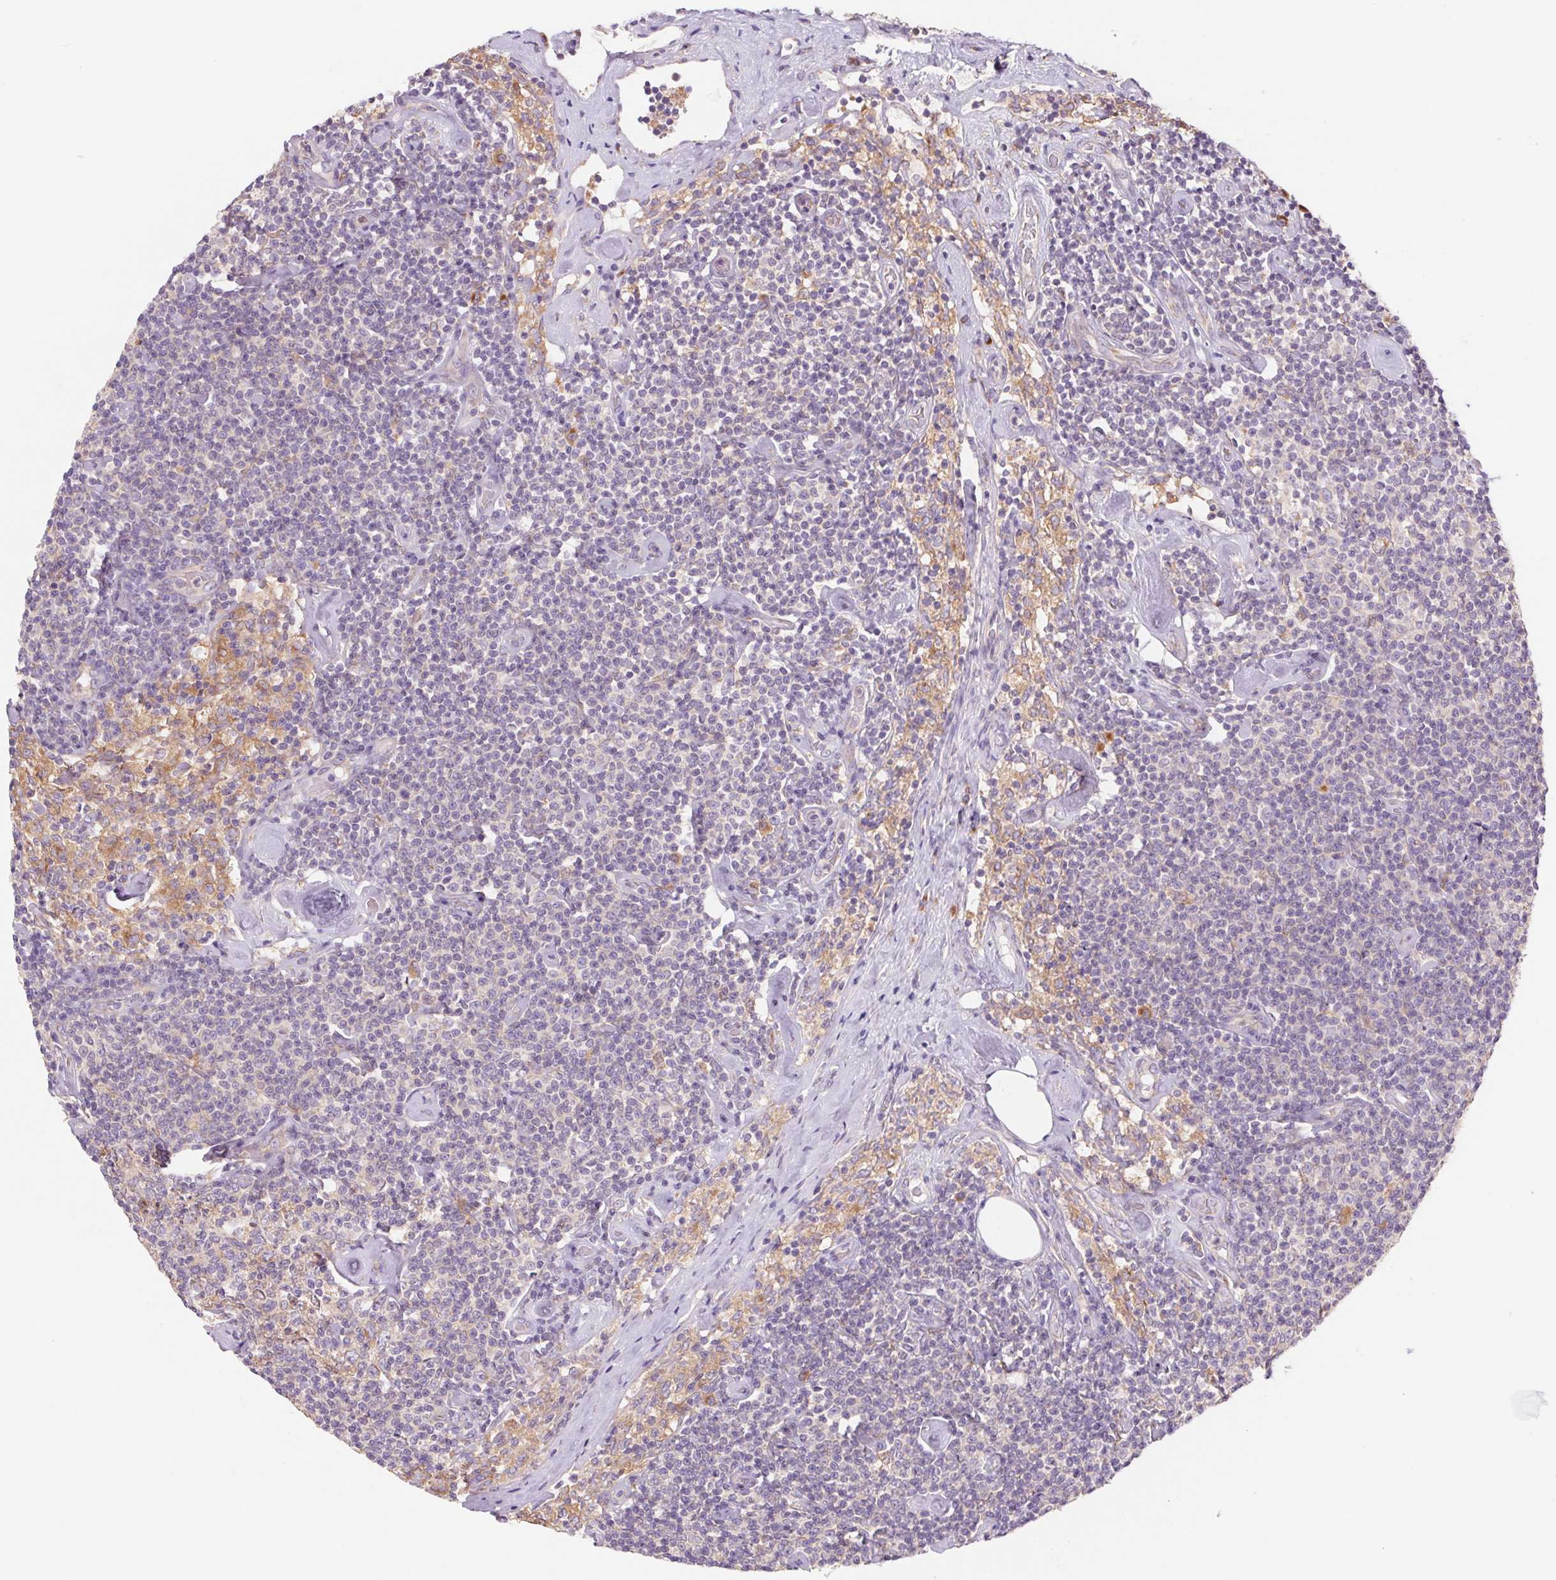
{"staining": {"intensity": "negative", "quantity": "none", "location": "none"}, "tissue": "lymphoma", "cell_type": "Tumor cells", "image_type": "cancer", "snomed": [{"axis": "morphology", "description": "Malignant lymphoma, non-Hodgkin's type, Low grade"}, {"axis": "topography", "description": "Lymph node"}], "caption": "The micrograph exhibits no staining of tumor cells in lymphoma.", "gene": "RAB1A", "patient": {"sex": "male", "age": 81}}